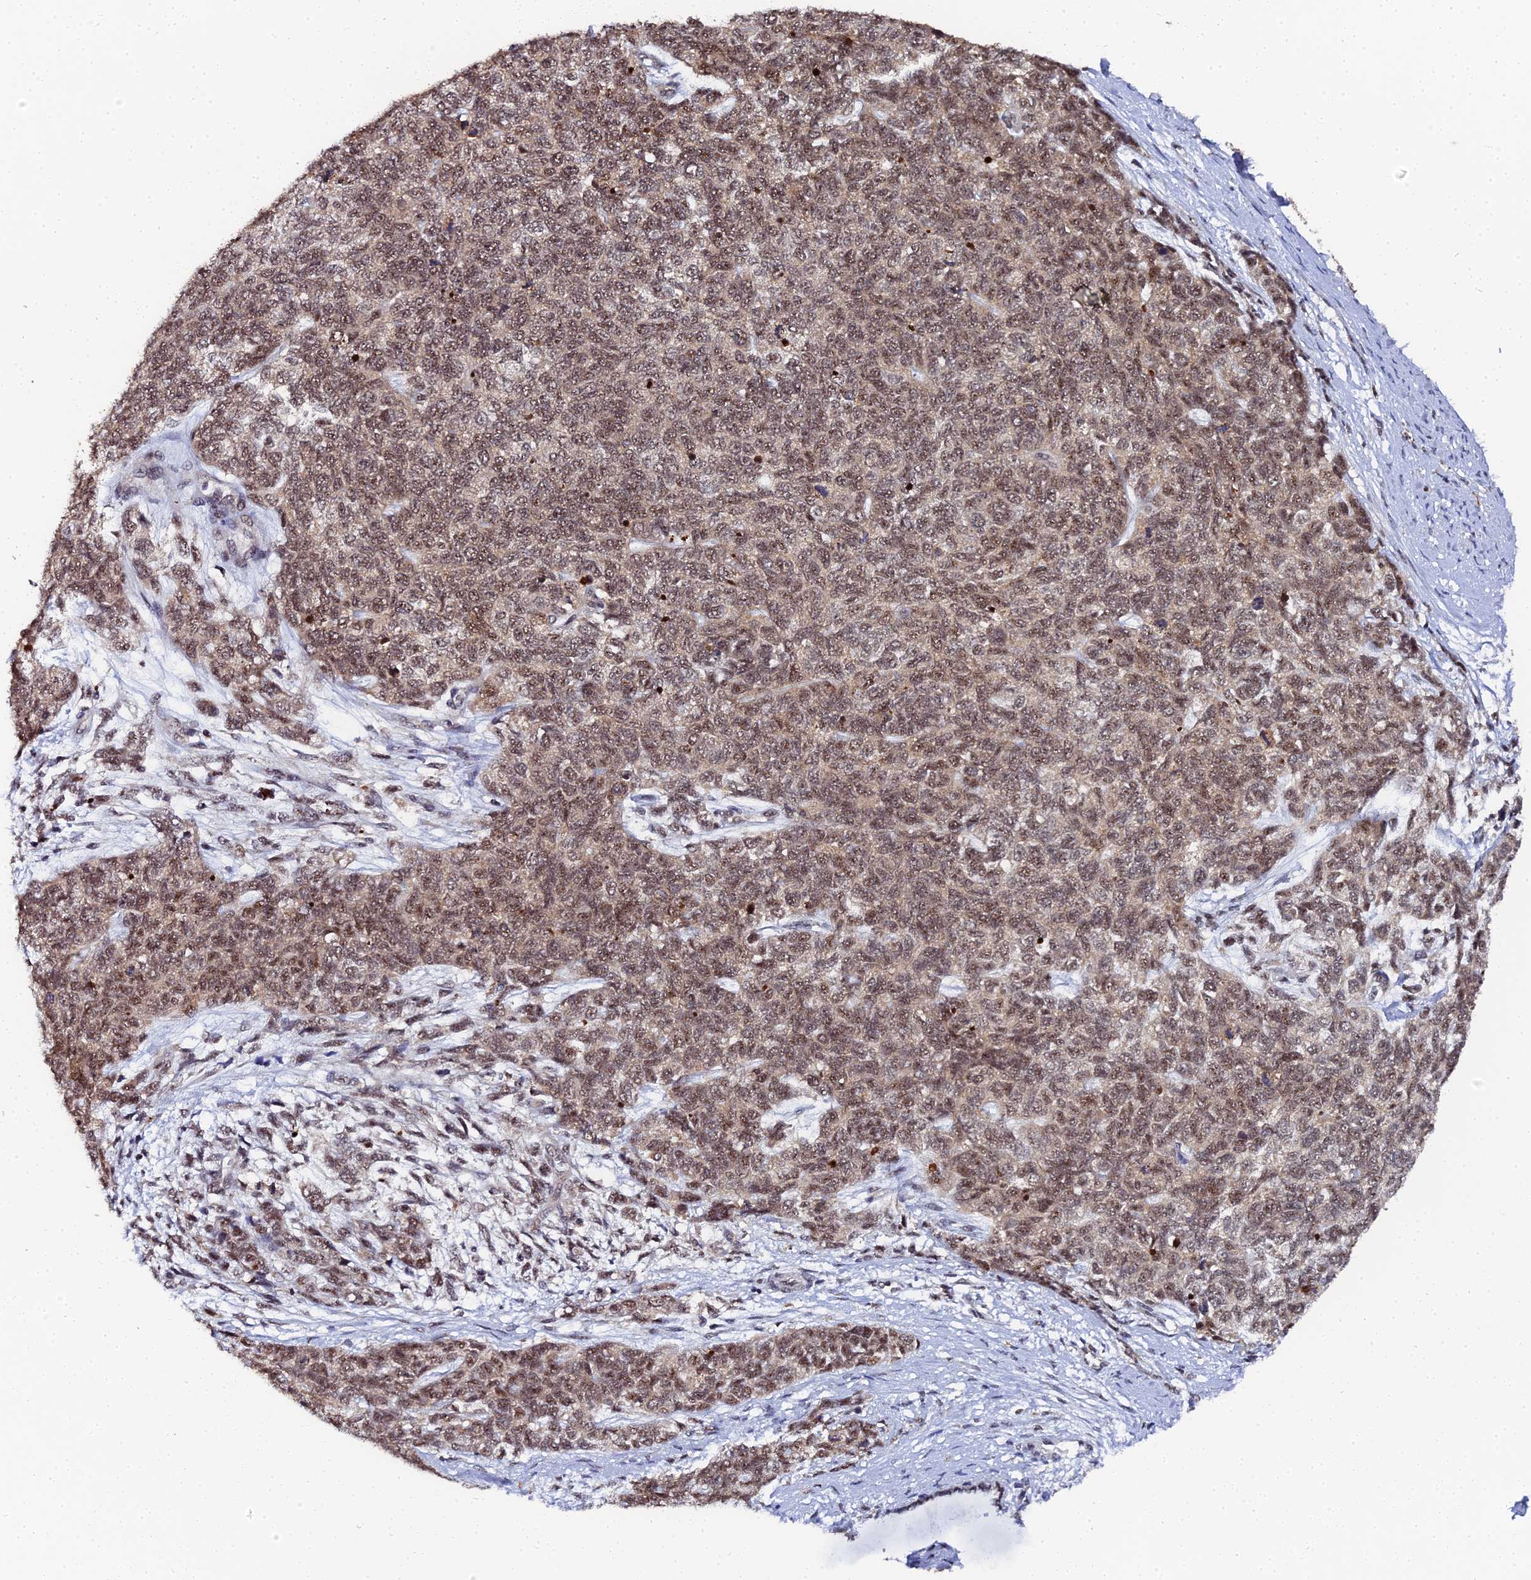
{"staining": {"intensity": "moderate", "quantity": ">75%", "location": "nuclear"}, "tissue": "cervical cancer", "cell_type": "Tumor cells", "image_type": "cancer", "snomed": [{"axis": "morphology", "description": "Squamous cell carcinoma, NOS"}, {"axis": "topography", "description": "Cervix"}], "caption": "This micrograph reveals immunohistochemistry (IHC) staining of human cervical cancer, with medium moderate nuclear positivity in approximately >75% of tumor cells.", "gene": "MAGOHB", "patient": {"sex": "female", "age": 63}}